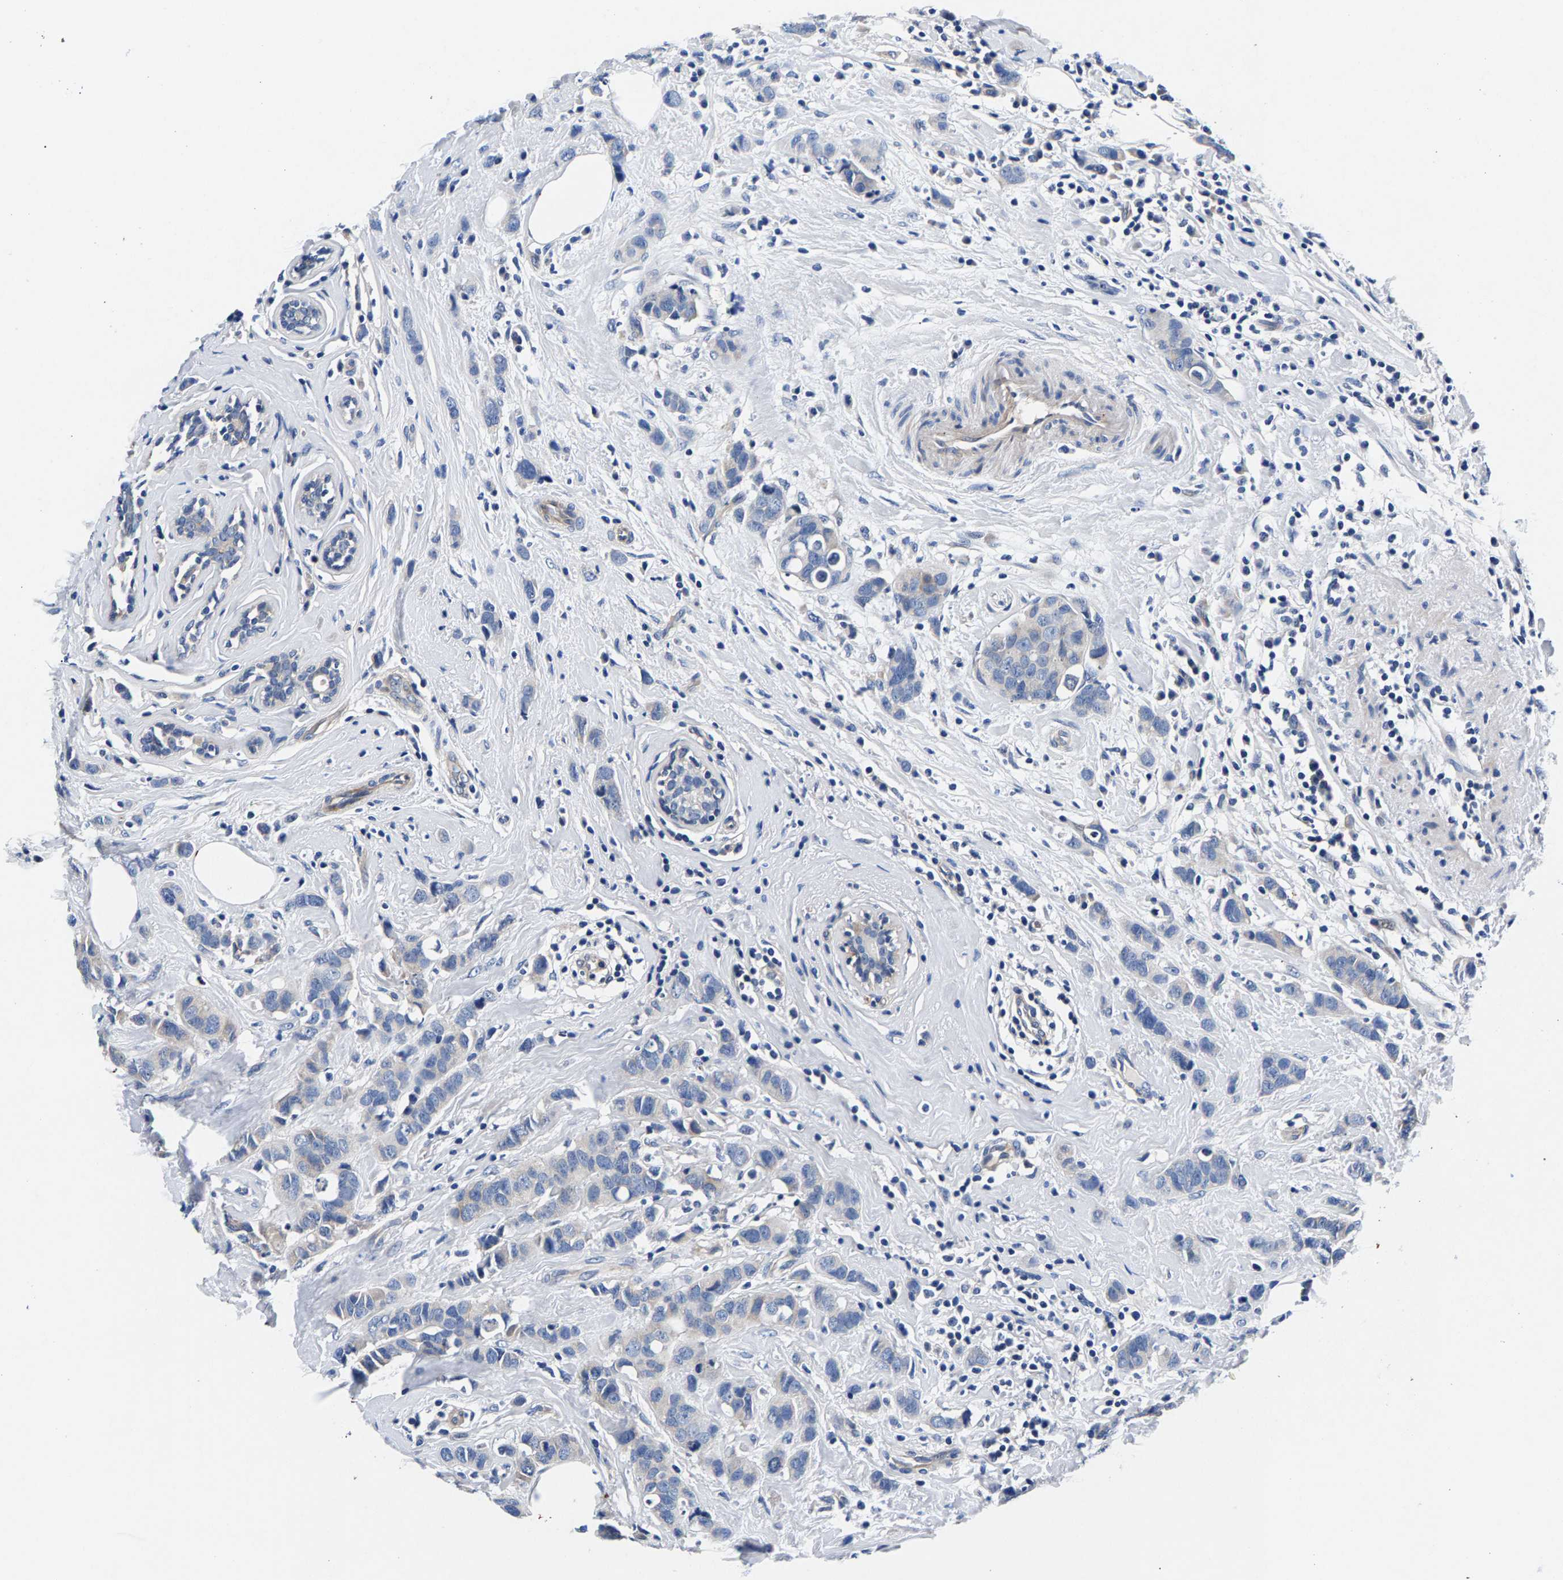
{"staining": {"intensity": "weak", "quantity": "<25%", "location": "cytoplasmic/membranous"}, "tissue": "breast cancer", "cell_type": "Tumor cells", "image_type": "cancer", "snomed": [{"axis": "morphology", "description": "Normal tissue, NOS"}, {"axis": "morphology", "description": "Duct carcinoma"}, {"axis": "topography", "description": "Breast"}], "caption": "The micrograph shows no staining of tumor cells in infiltrating ductal carcinoma (breast).", "gene": "P2RY4", "patient": {"sex": "female", "age": 50}}